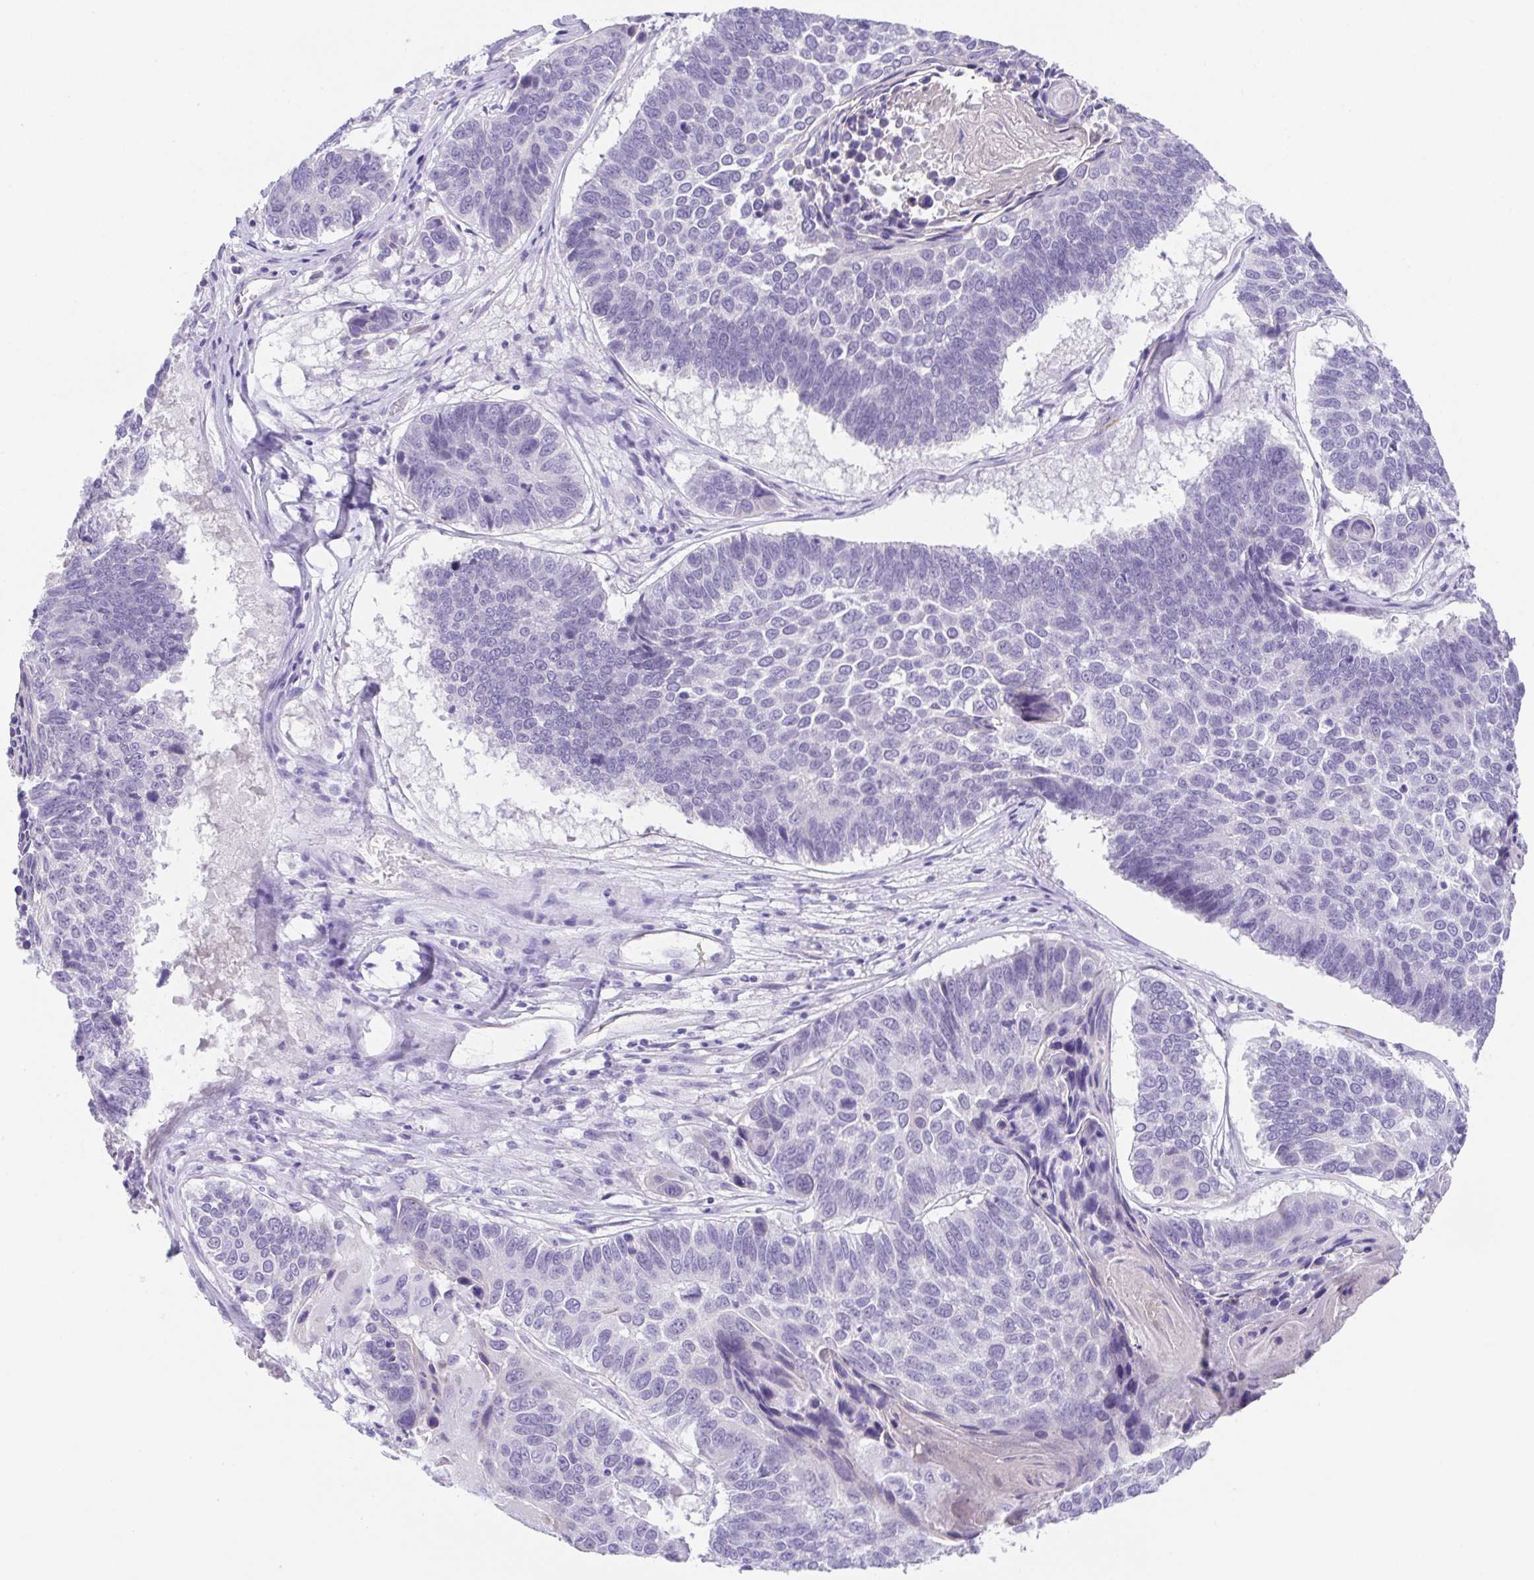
{"staining": {"intensity": "negative", "quantity": "none", "location": "none"}, "tissue": "lung cancer", "cell_type": "Tumor cells", "image_type": "cancer", "snomed": [{"axis": "morphology", "description": "Squamous cell carcinoma, NOS"}, {"axis": "topography", "description": "Lung"}], "caption": "Tumor cells show no significant protein staining in lung cancer (squamous cell carcinoma). (Stains: DAB IHC with hematoxylin counter stain, Microscopy: brightfield microscopy at high magnification).", "gene": "SPATA4", "patient": {"sex": "male", "age": 73}}